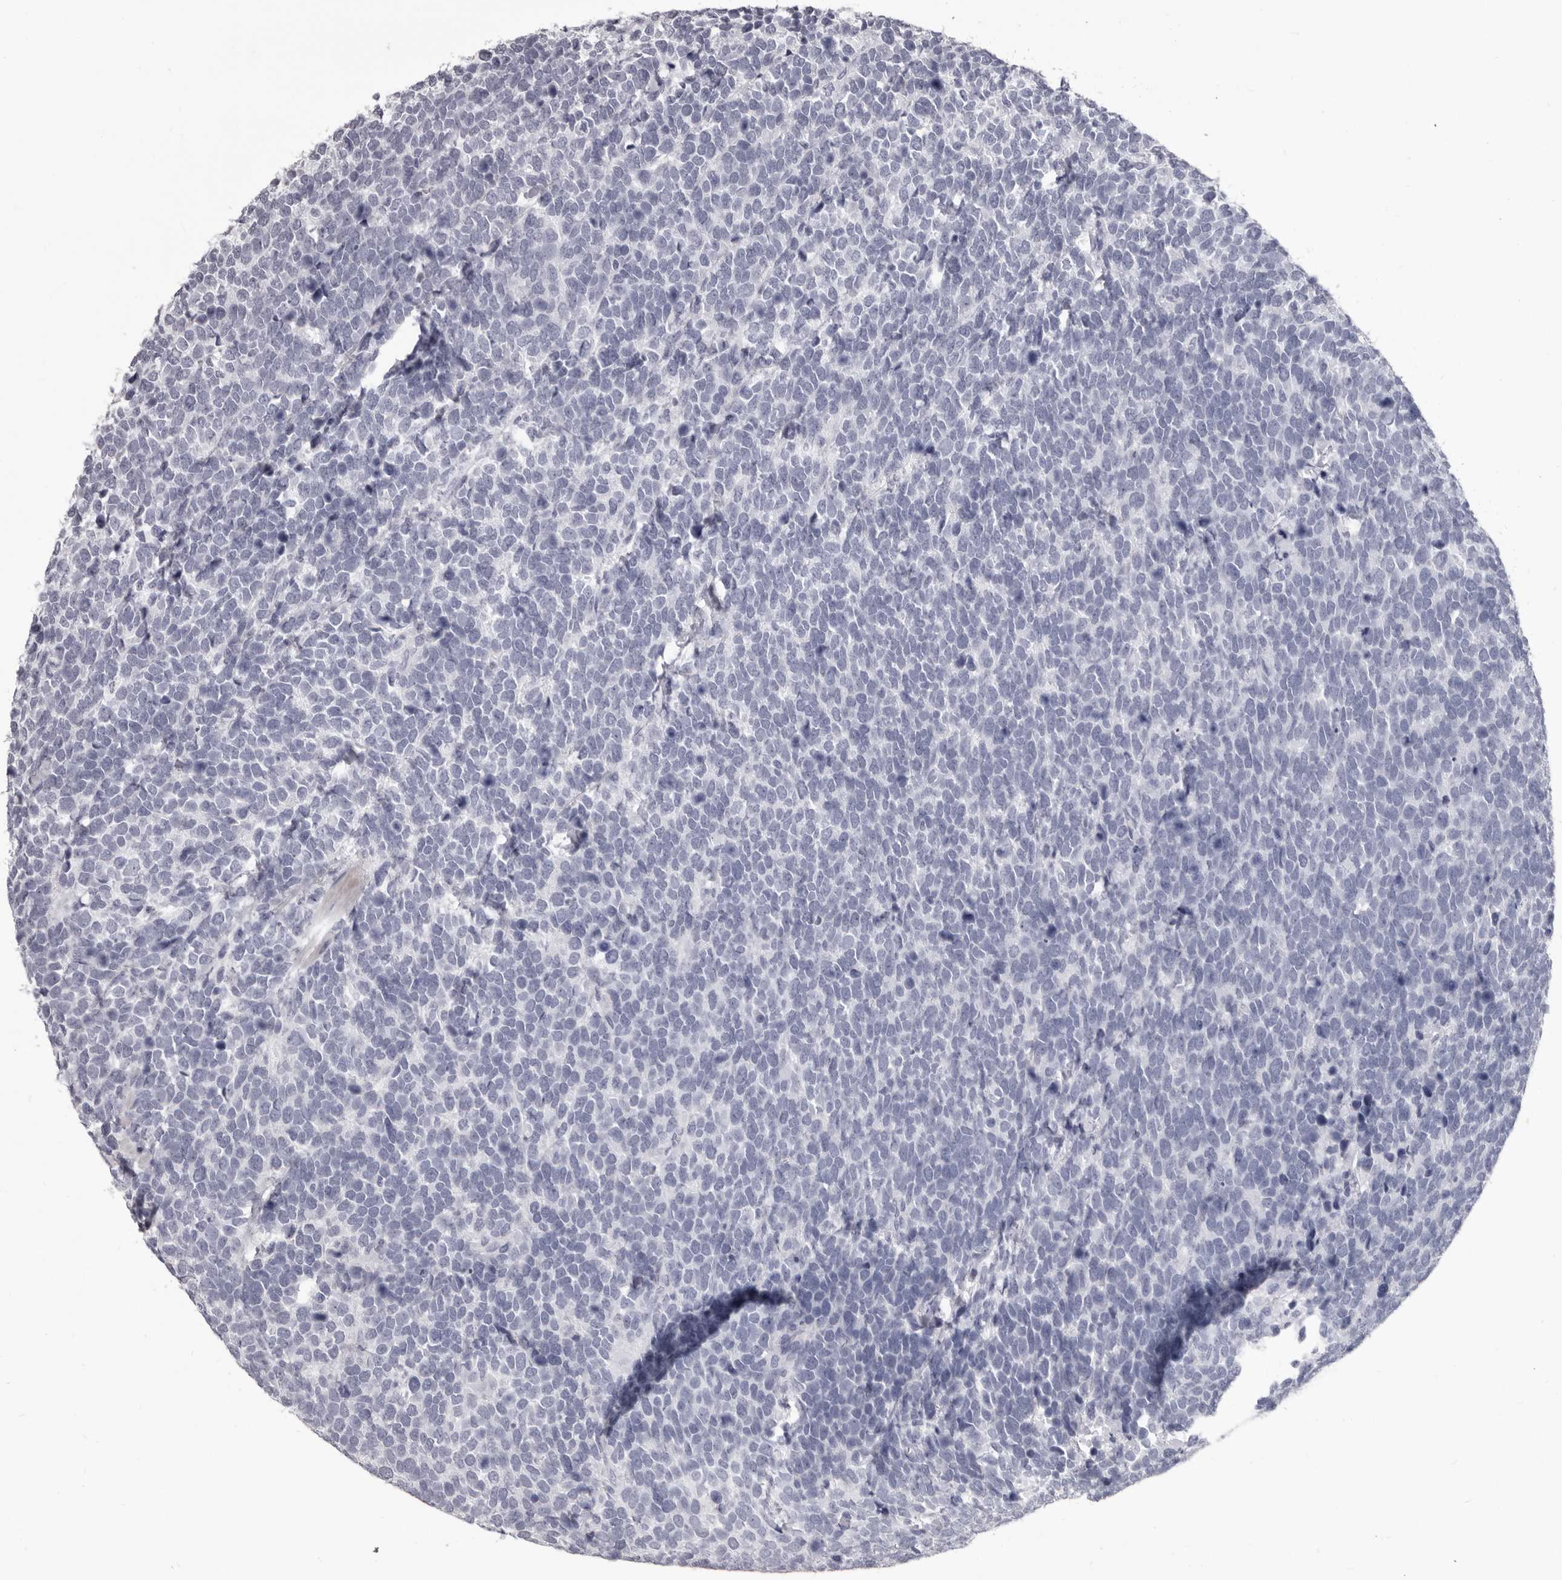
{"staining": {"intensity": "negative", "quantity": "none", "location": "none"}, "tissue": "urothelial cancer", "cell_type": "Tumor cells", "image_type": "cancer", "snomed": [{"axis": "morphology", "description": "Urothelial carcinoma, High grade"}, {"axis": "topography", "description": "Urinary bladder"}], "caption": "Immunohistochemistry (IHC) histopathology image of neoplastic tissue: high-grade urothelial carcinoma stained with DAB reveals no significant protein staining in tumor cells.", "gene": "GZMH", "patient": {"sex": "female", "age": 82}}